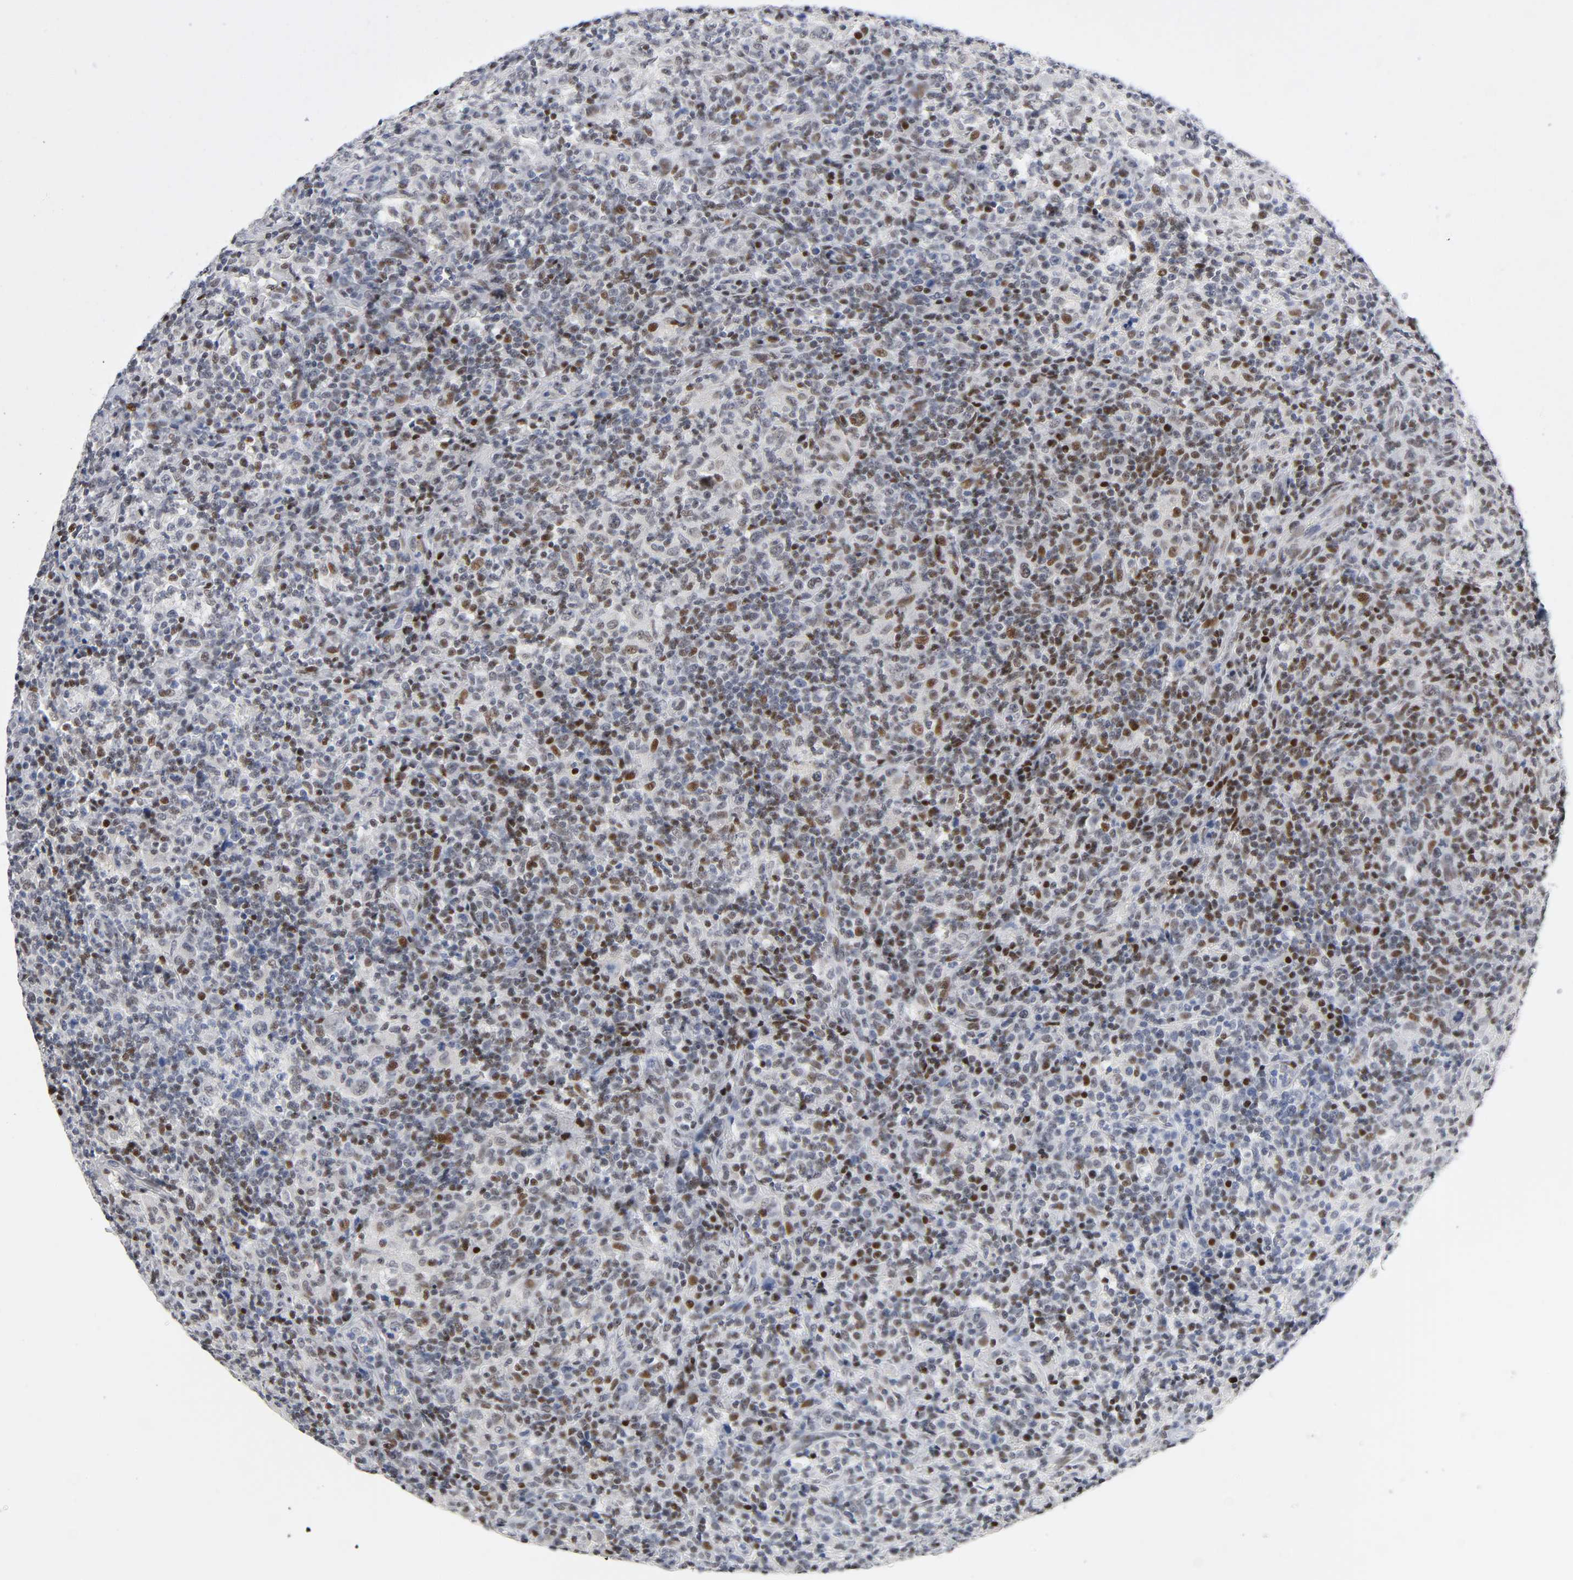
{"staining": {"intensity": "moderate", "quantity": ">75%", "location": "nuclear"}, "tissue": "lymphoma", "cell_type": "Tumor cells", "image_type": "cancer", "snomed": [{"axis": "morphology", "description": "Hodgkin's disease, NOS"}, {"axis": "topography", "description": "Lymph node"}], "caption": "Hodgkin's disease stained with IHC displays moderate nuclear positivity in approximately >75% of tumor cells.", "gene": "SP3", "patient": {"sex": "male", "age": 65}}